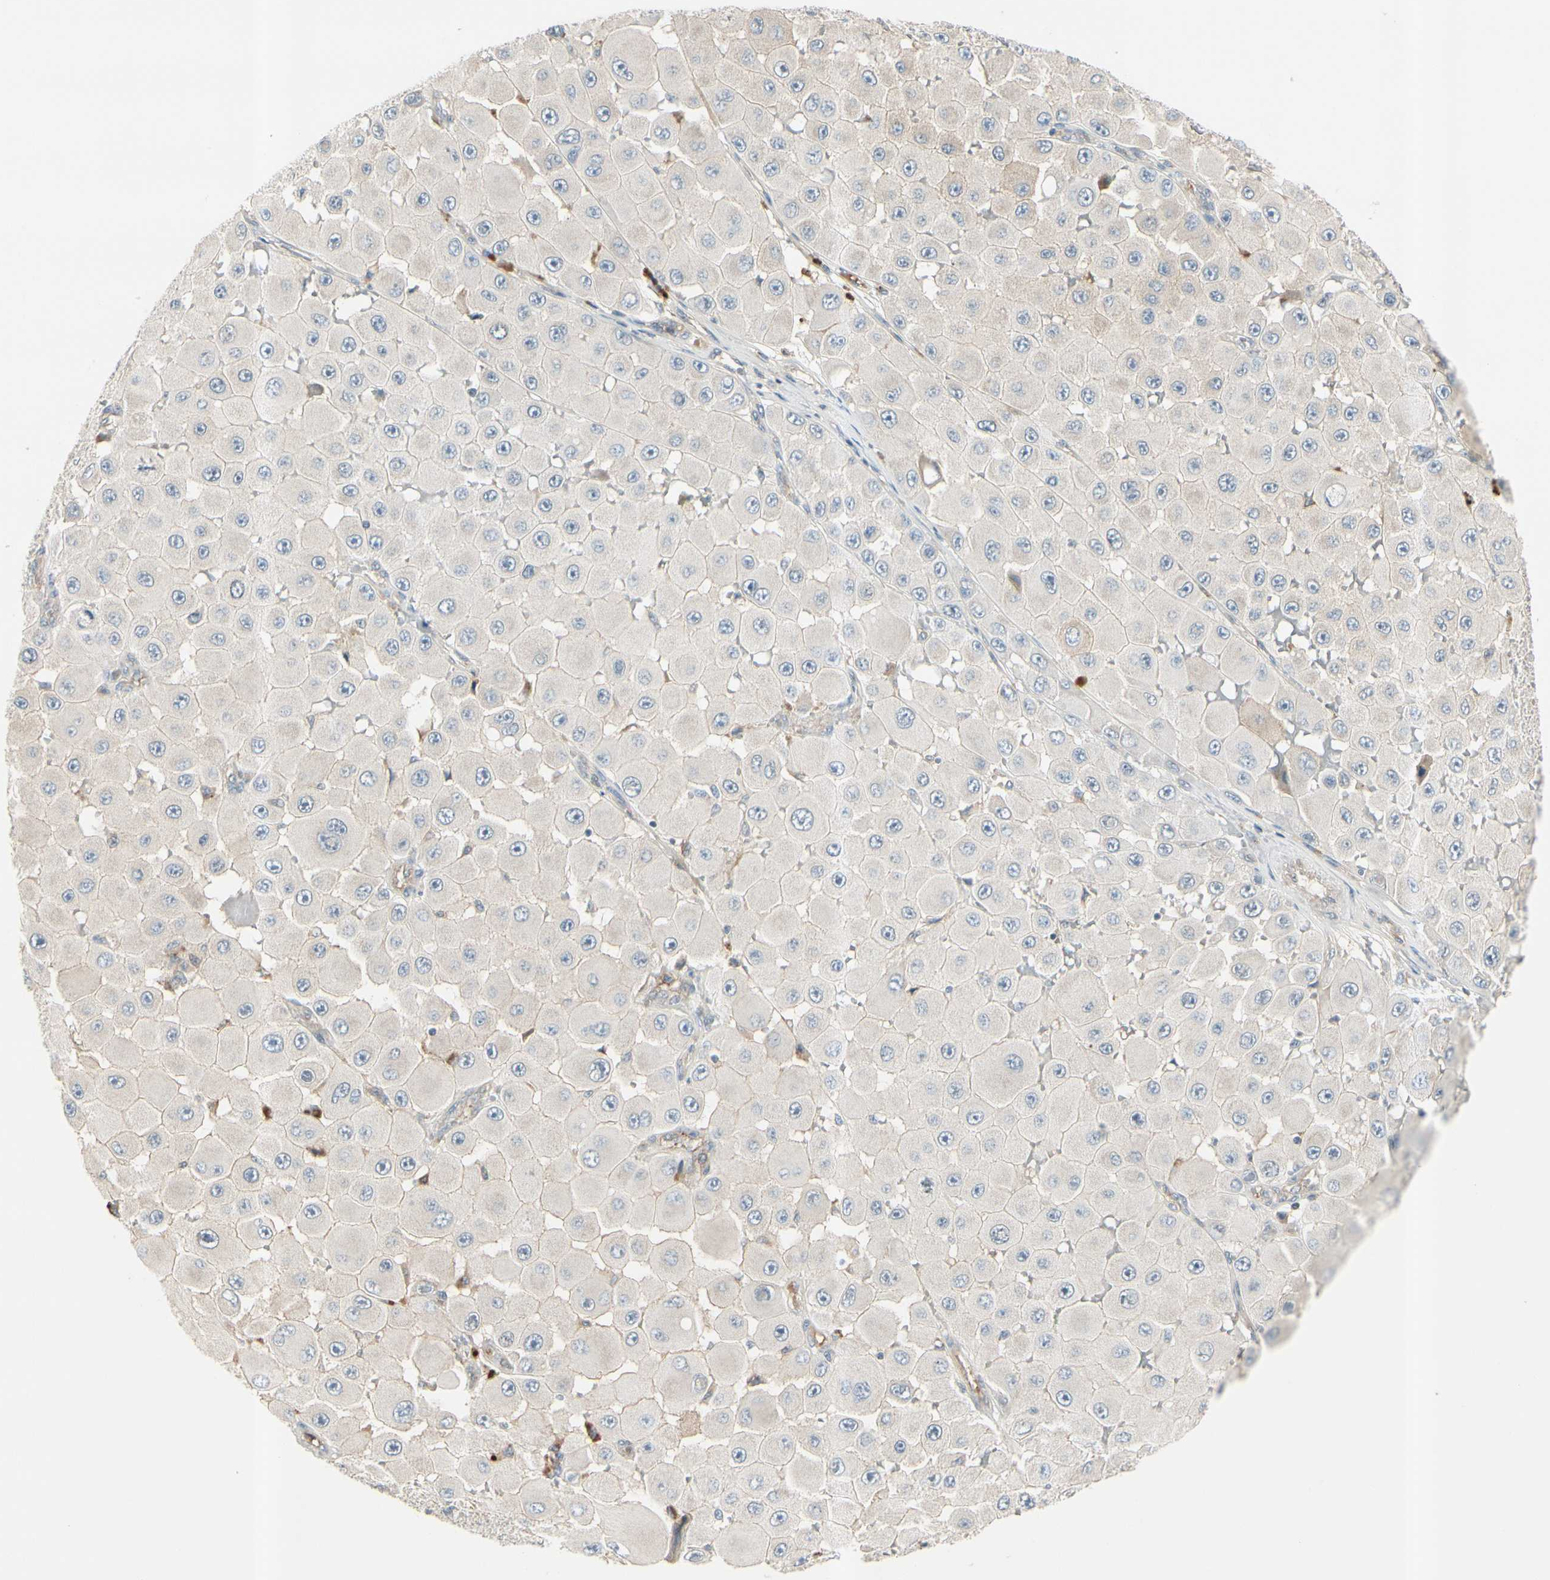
{"staining": {"intensity": "weak", "quantity": "<25%", "location": "cytoplasmic/membranous"}, "tissue": "melanoma", "cell_type": "Tumor cells", "image_type": "cancer", "snomed": [{"axis": "morphology", "description": "Malignant melanoma, NOS"}, {"axis": "topography", "description": "Skin"}], "caption": "Tumor cells are negative for protein expression in human melanoma.", "gene": "ICAM5", "patient": {"sex": "female", "age": 81}}